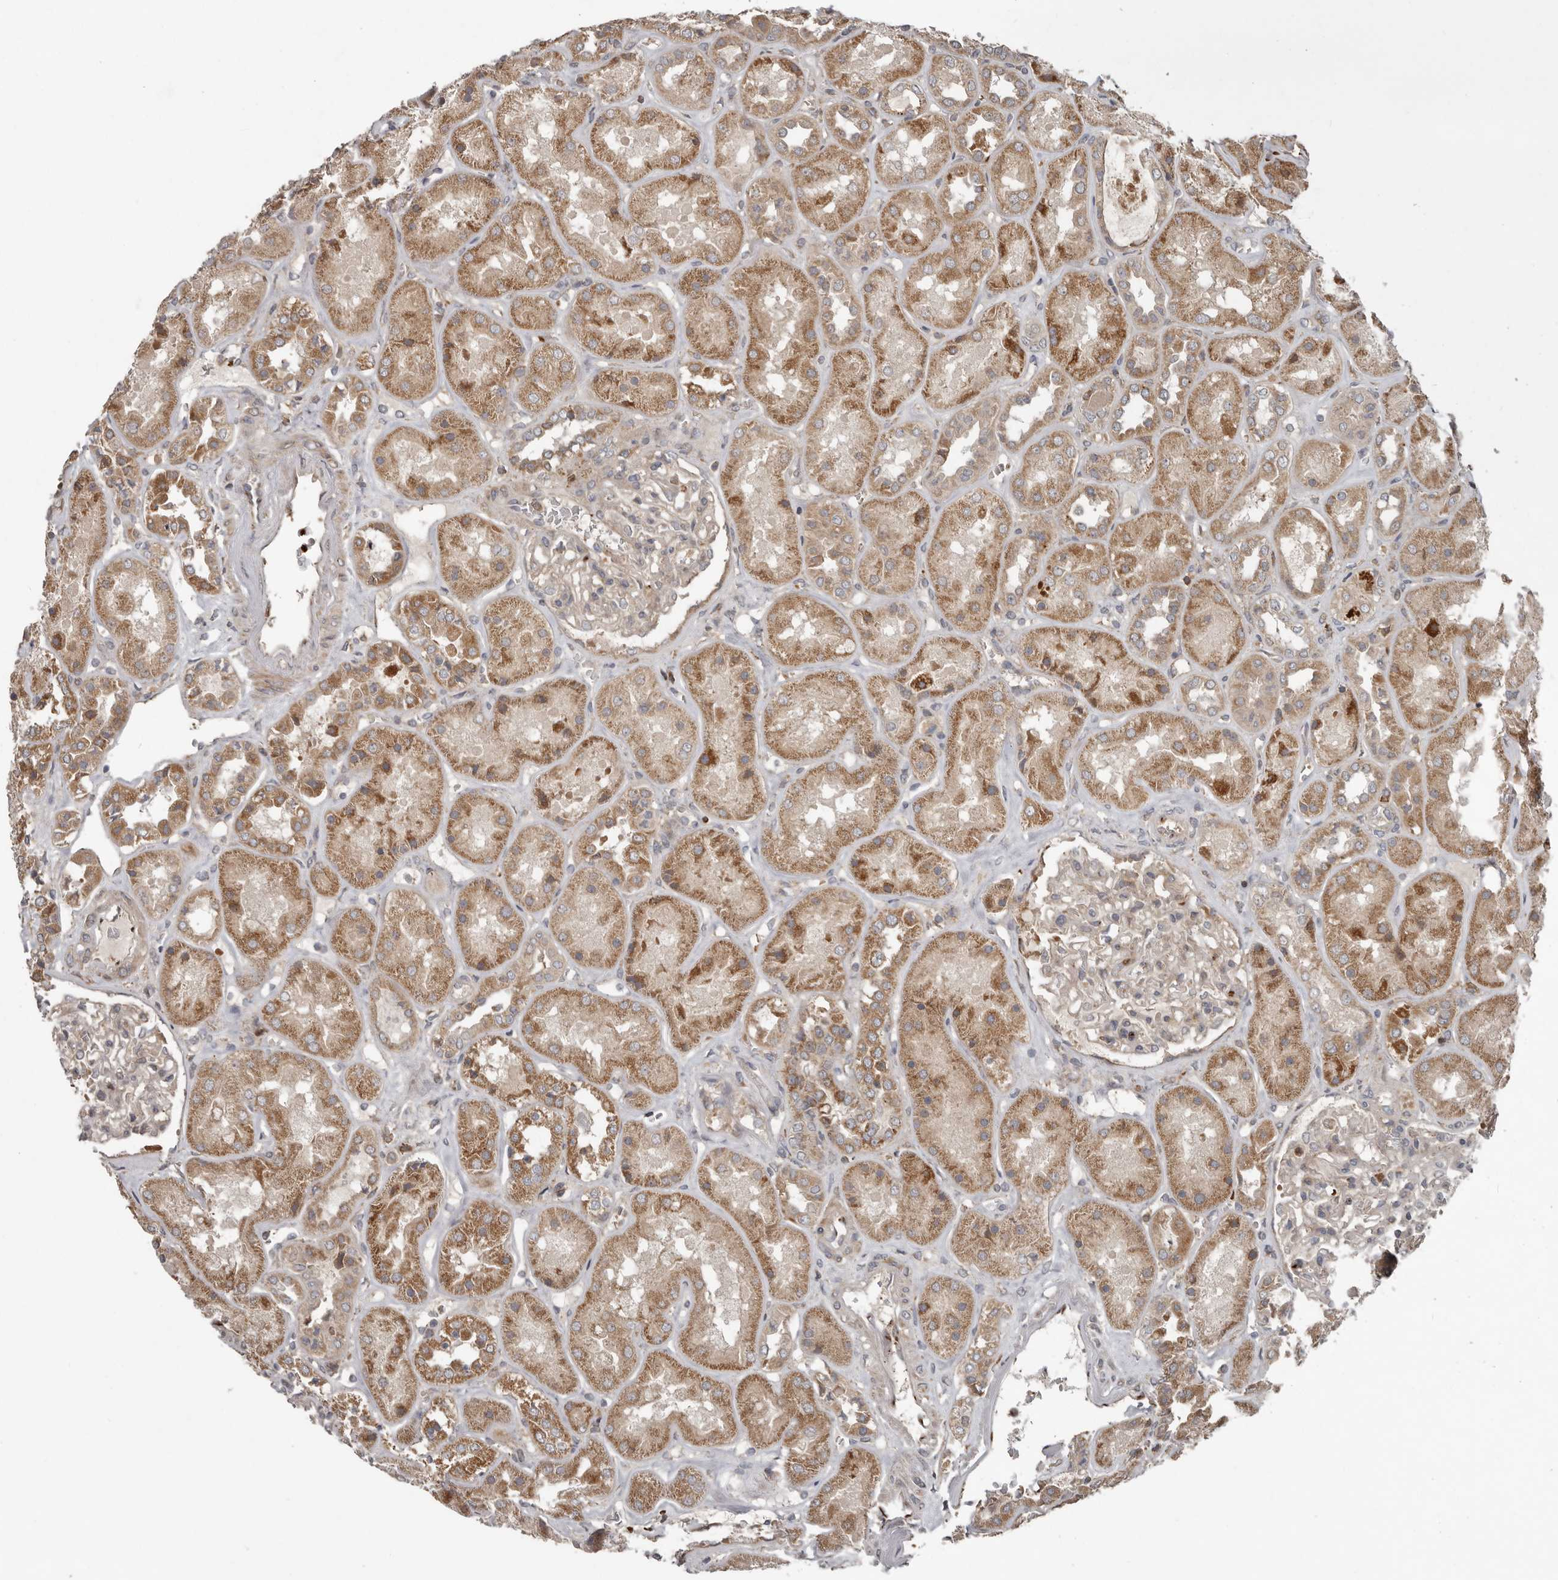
{"staining": {"intensity": "weak", "quantity": "<25%", "location": "cytoplasmic/membranous"}, "tissue": "kidney", "cell_type": "Cells in glomeruli", "image_type": "normal", "snomed": [{"axis": "morphology", "description": "Normal tissue, NOS"}, {"axis": "topography", "description": "Kidney"}], "caption": "This is an IHC micrograph of benign kidney. There is no staining in cells in glomeruli.", "gene": "FBXO31", "patient": {"sex": "male", "age": 70}}